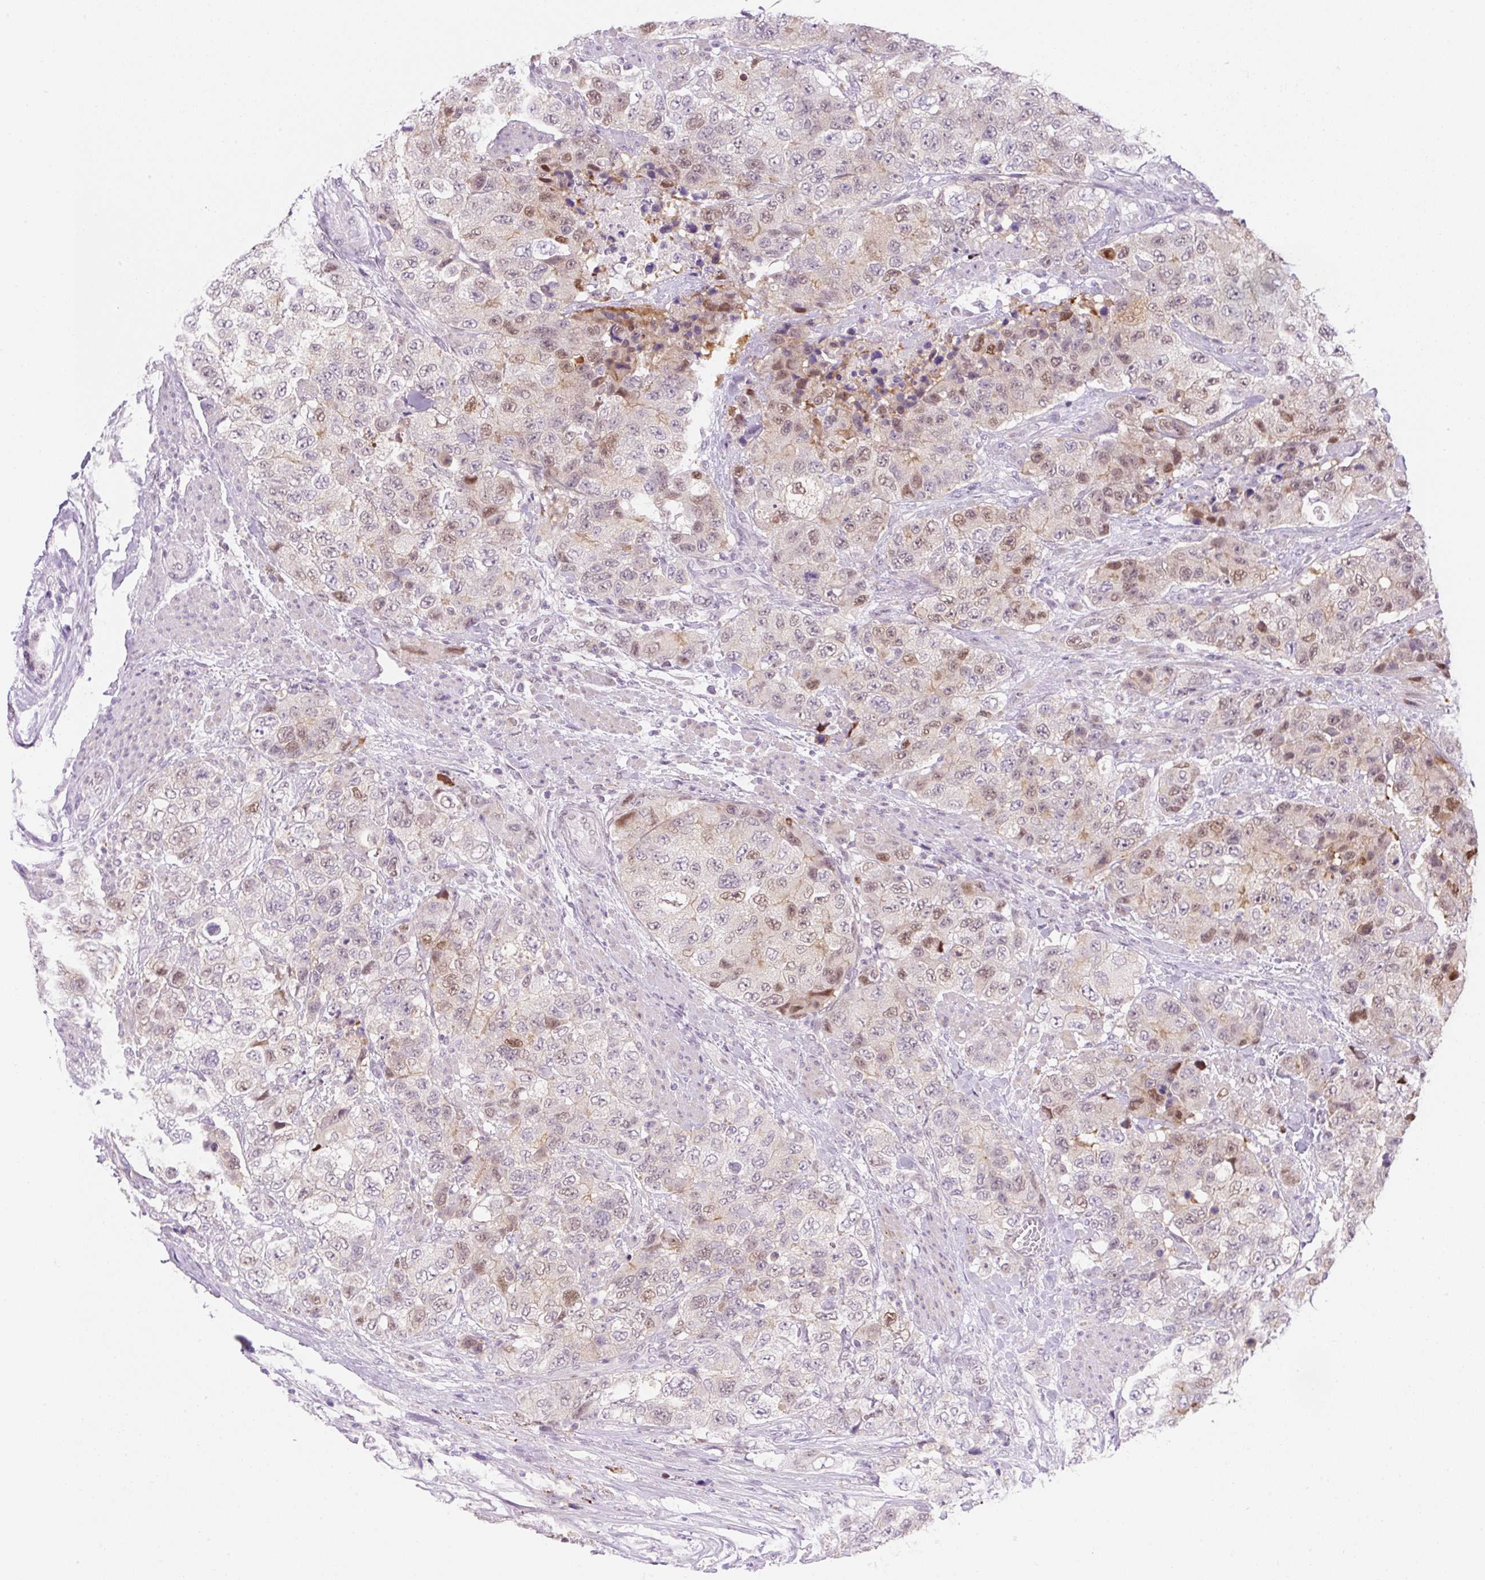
{"staining": {"intensity": "weak", "quantity": "25%-75%", "location": "nuclear"}, "tissue": "urothelial cancer", "cell_type": "Tumor cells", "image_type": "cancer", "snomed": [{"axis": "morphology", "description": "Urothelial carcinoma, High grade"}, {"axis": "topography", "description": "Urinary bladder"}], "caption": "High-grade urothelial carcinoma was stained to show a protein in brown. There is low levels of weak nuclear expression in approximately 25%-75% of tumor cells.", "gene": "SYNE3", "patient": {"sex": "female", "age": 78}}